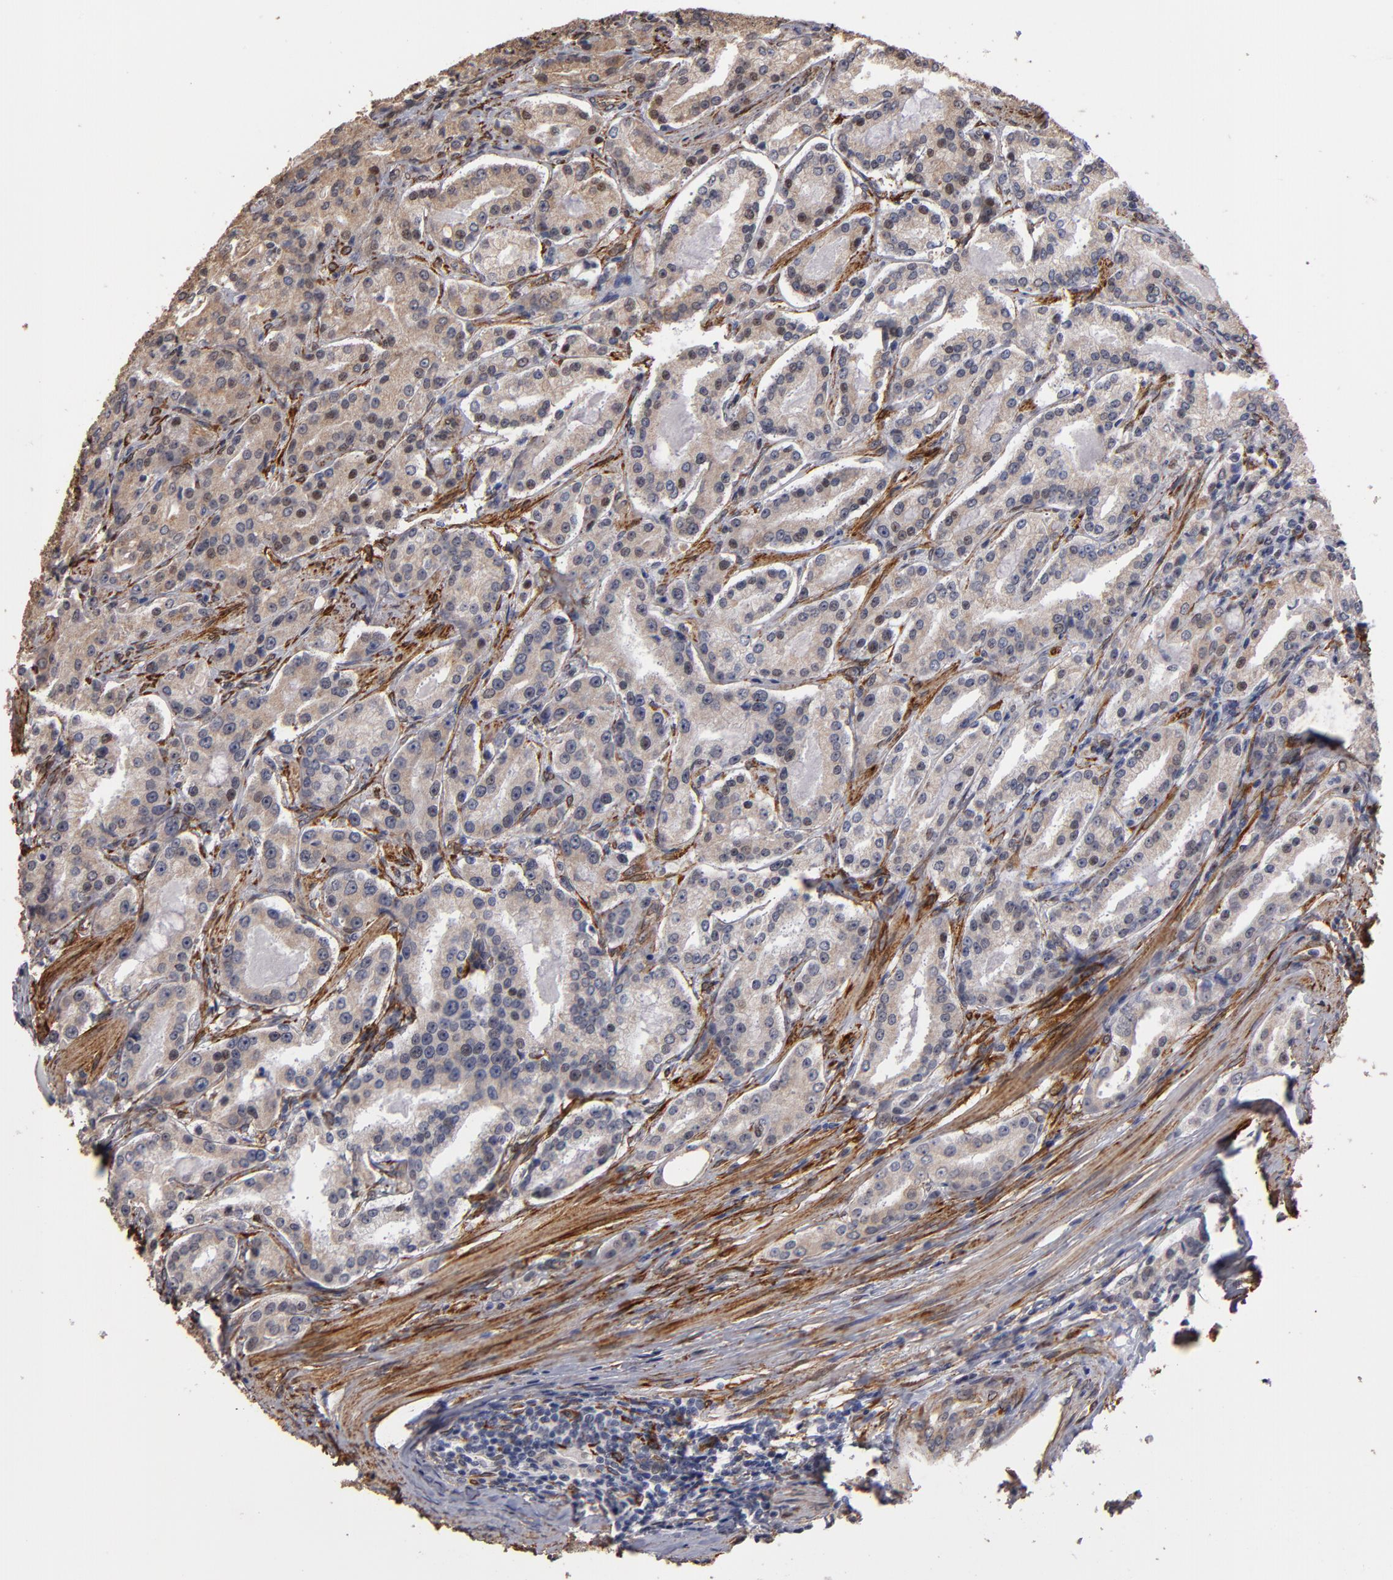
{"staining": {"intensity": "weak", "quantity": ">75%", "location": "cytoplasmic/membranous,nuclear"}, "tissue": "prostate cancer", "cell_type": "Tumor cells", "image_type": "cancer", "snomed": [{"axis": "morphology", "description": "Adenocarcinoma, Medium grade"}, {"axis": "topography", "description": "Prostate"}], "caption": "Immunohistochemistry (DAB) staining of prostate adenocarcinoma (medium-grade) exhibits weak cytoplasmic/membranous and nuclear protein positivity in approximately >75% of tumor cells.", "gene": "PGRMC1", "patient": {"sex": "male", "age": 72}}